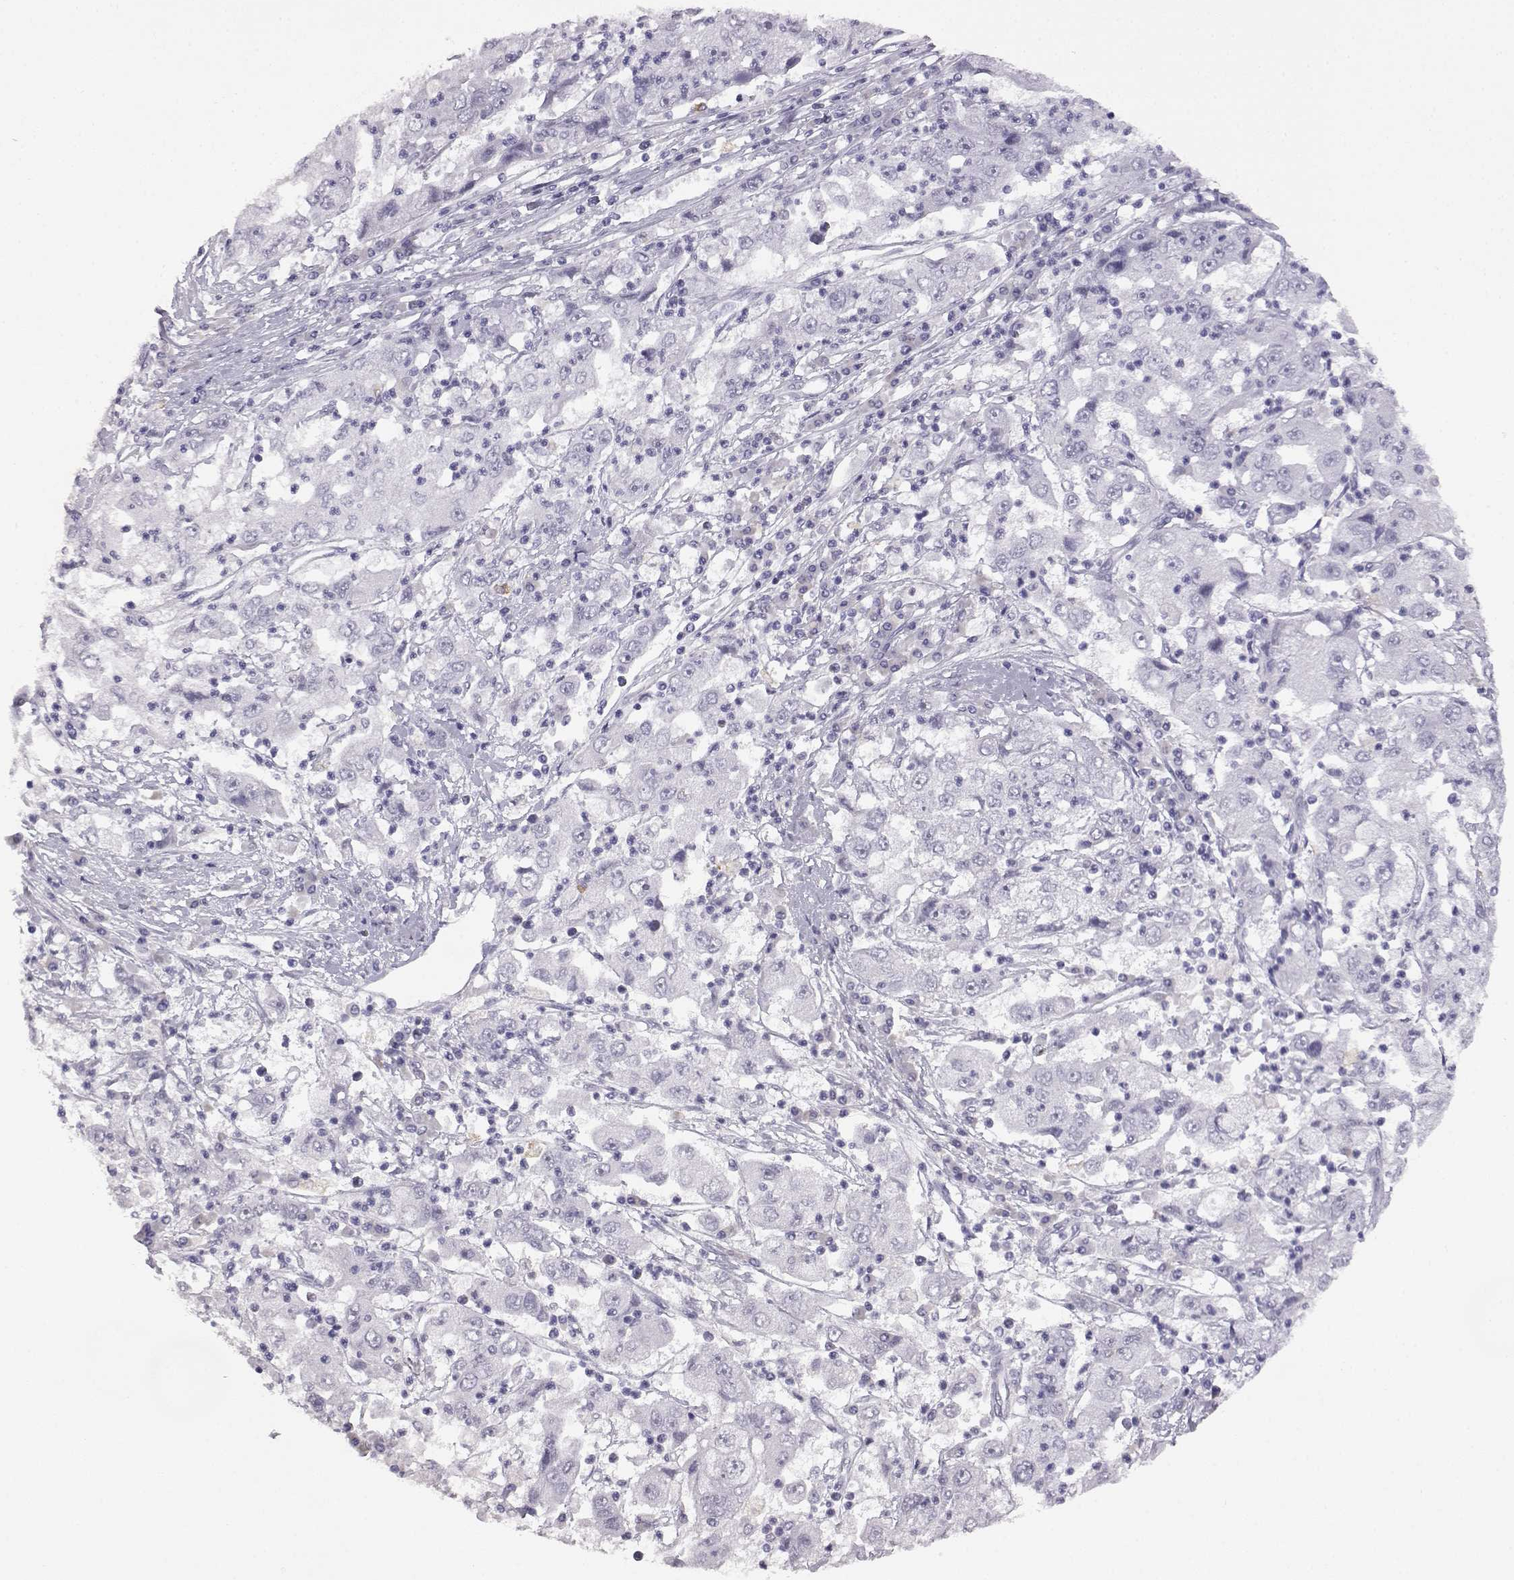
{"staining": {"intensity": "negative", "quantity": "none", "location": "none"}, "tissue": "cervical cancer", "cell_type": "Tumor cells", "image_type": "cancer", "snomed": [{"axis": "morphology", "description": "Squamous cell carcinoma, NOS"}, {"axis": "topography", "description": "Cervix"}], "caption": "Immunohistochemistry micrograph of human cervical cancer (squamous cell carcinoma) stained for a protein (brown), which shows no positivity in tumor cells.", "gene": "VGF", "patient": {"sex": "female", "age": 36}}